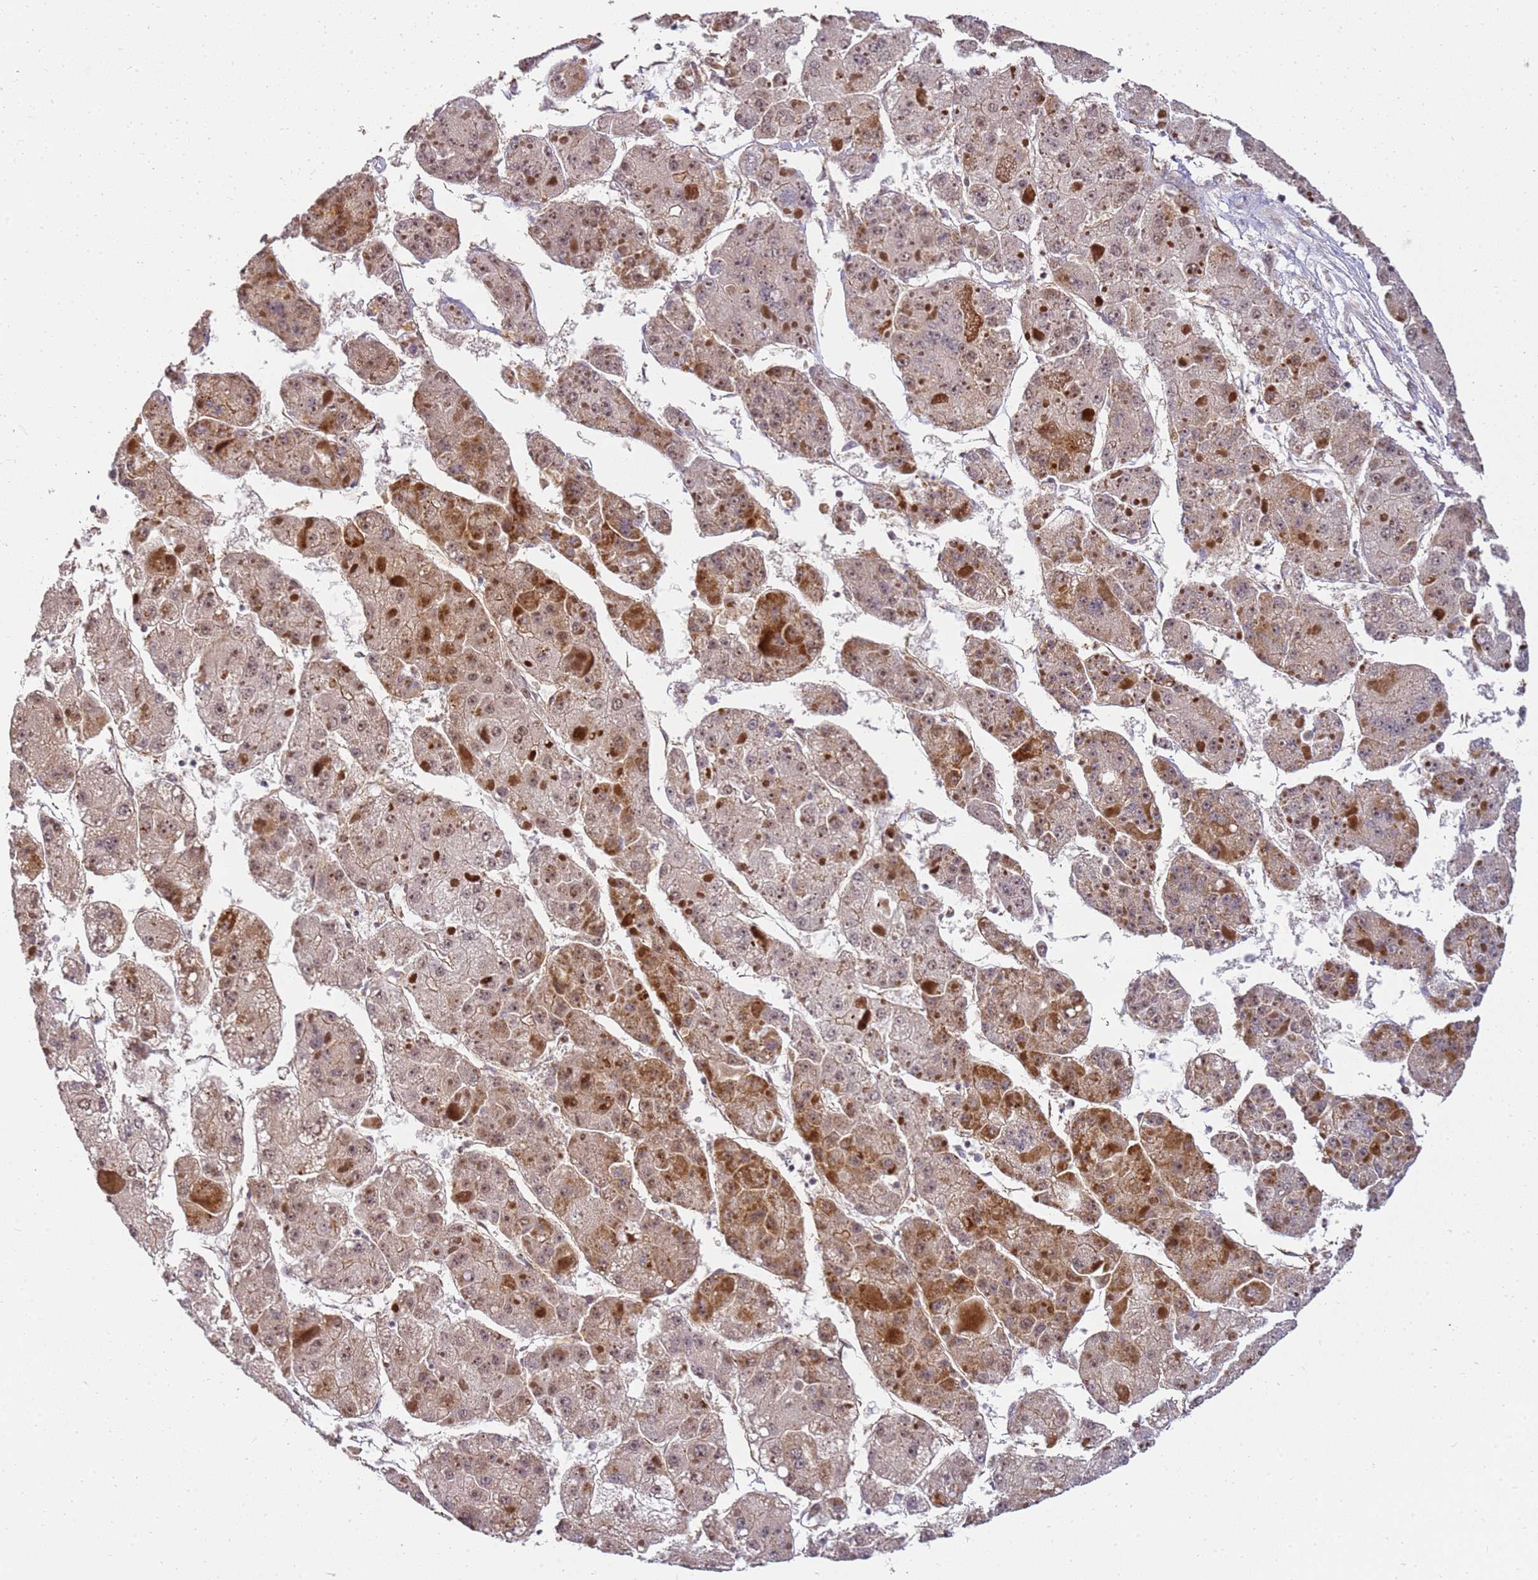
{"staining": {"intensity": "moderate", "quantity": ">75%", "location": "cytoplasmic/membranous,nuclear"}, "tissue": "liver cancer", "cell_type": "Tumor cells", "image_type": "cancer", "snomed": [{"axis": "morphology", "description": "Carcinoma, Hepatocellular, NOS"}, {"axis": "topography", "description": "Liver"}], "caption": "Immunohistochemical staining of liver hepatocellular carcinoma exhibits medium levels of moderate cytoplasmic/membranous and nuclear staining in approximately >75% of tumor cells. (Brightfield microscopy of DAB IHC at high magnification).", "gene": "ST18", "patient": {"sex": "female", "age": 73}}